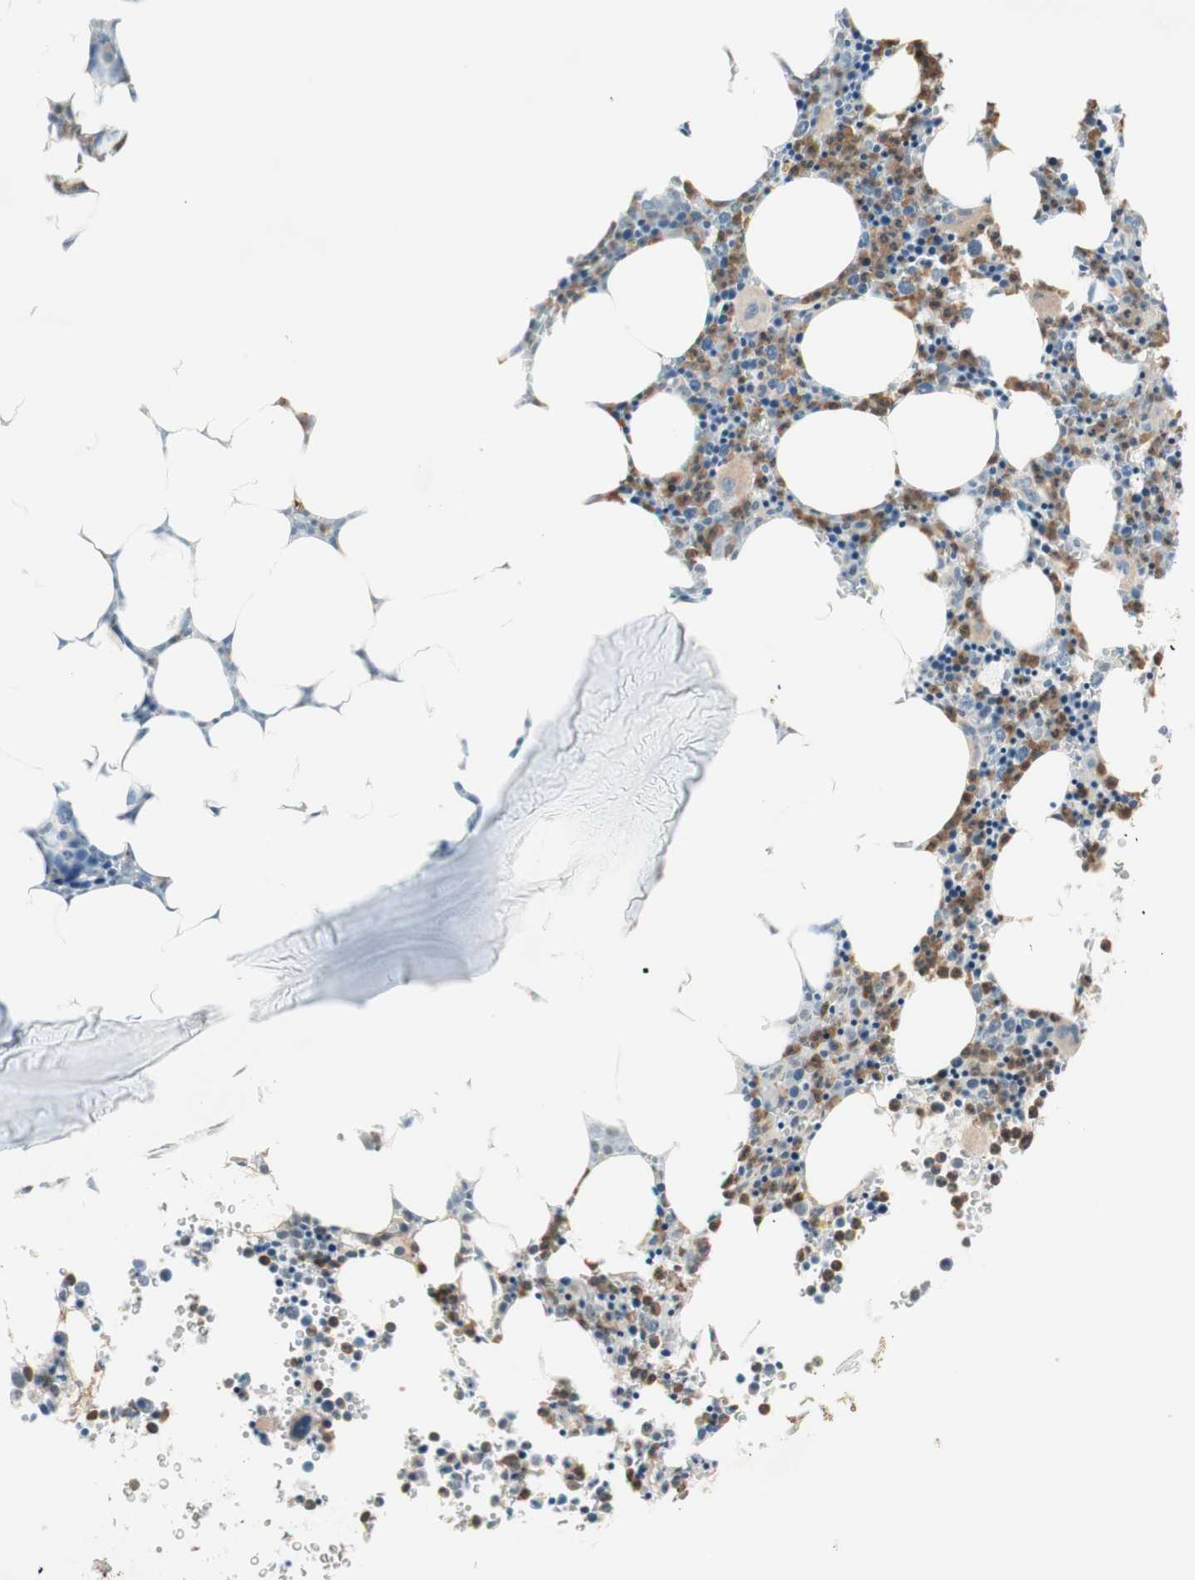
{"staining": {"intensity": "moderate", "quantity": ">75%", "location": "cytoplasmic/membranous,nuclear"}, "tissue": "bone marrow", "cell_type": "Hematopoietic cells", "image_type": "normal", "snomed": [{"axis": "morphology", "description": "Normal tissue, NOS"}, {"axis": "morphology", "description": "Inflammation, NOS"}, {"axis": "topography", "description": "Bone marrow"}], "caption": "This image exhibits immunohistochemistry (IHC) staining of benign human bone marrow, with medium moderate cytoplasmic/membranous,nuclear expression in about >75% of hematopoietic cells.", "gene": "NID1", "patient": {"sex": "female", "age": 61}}